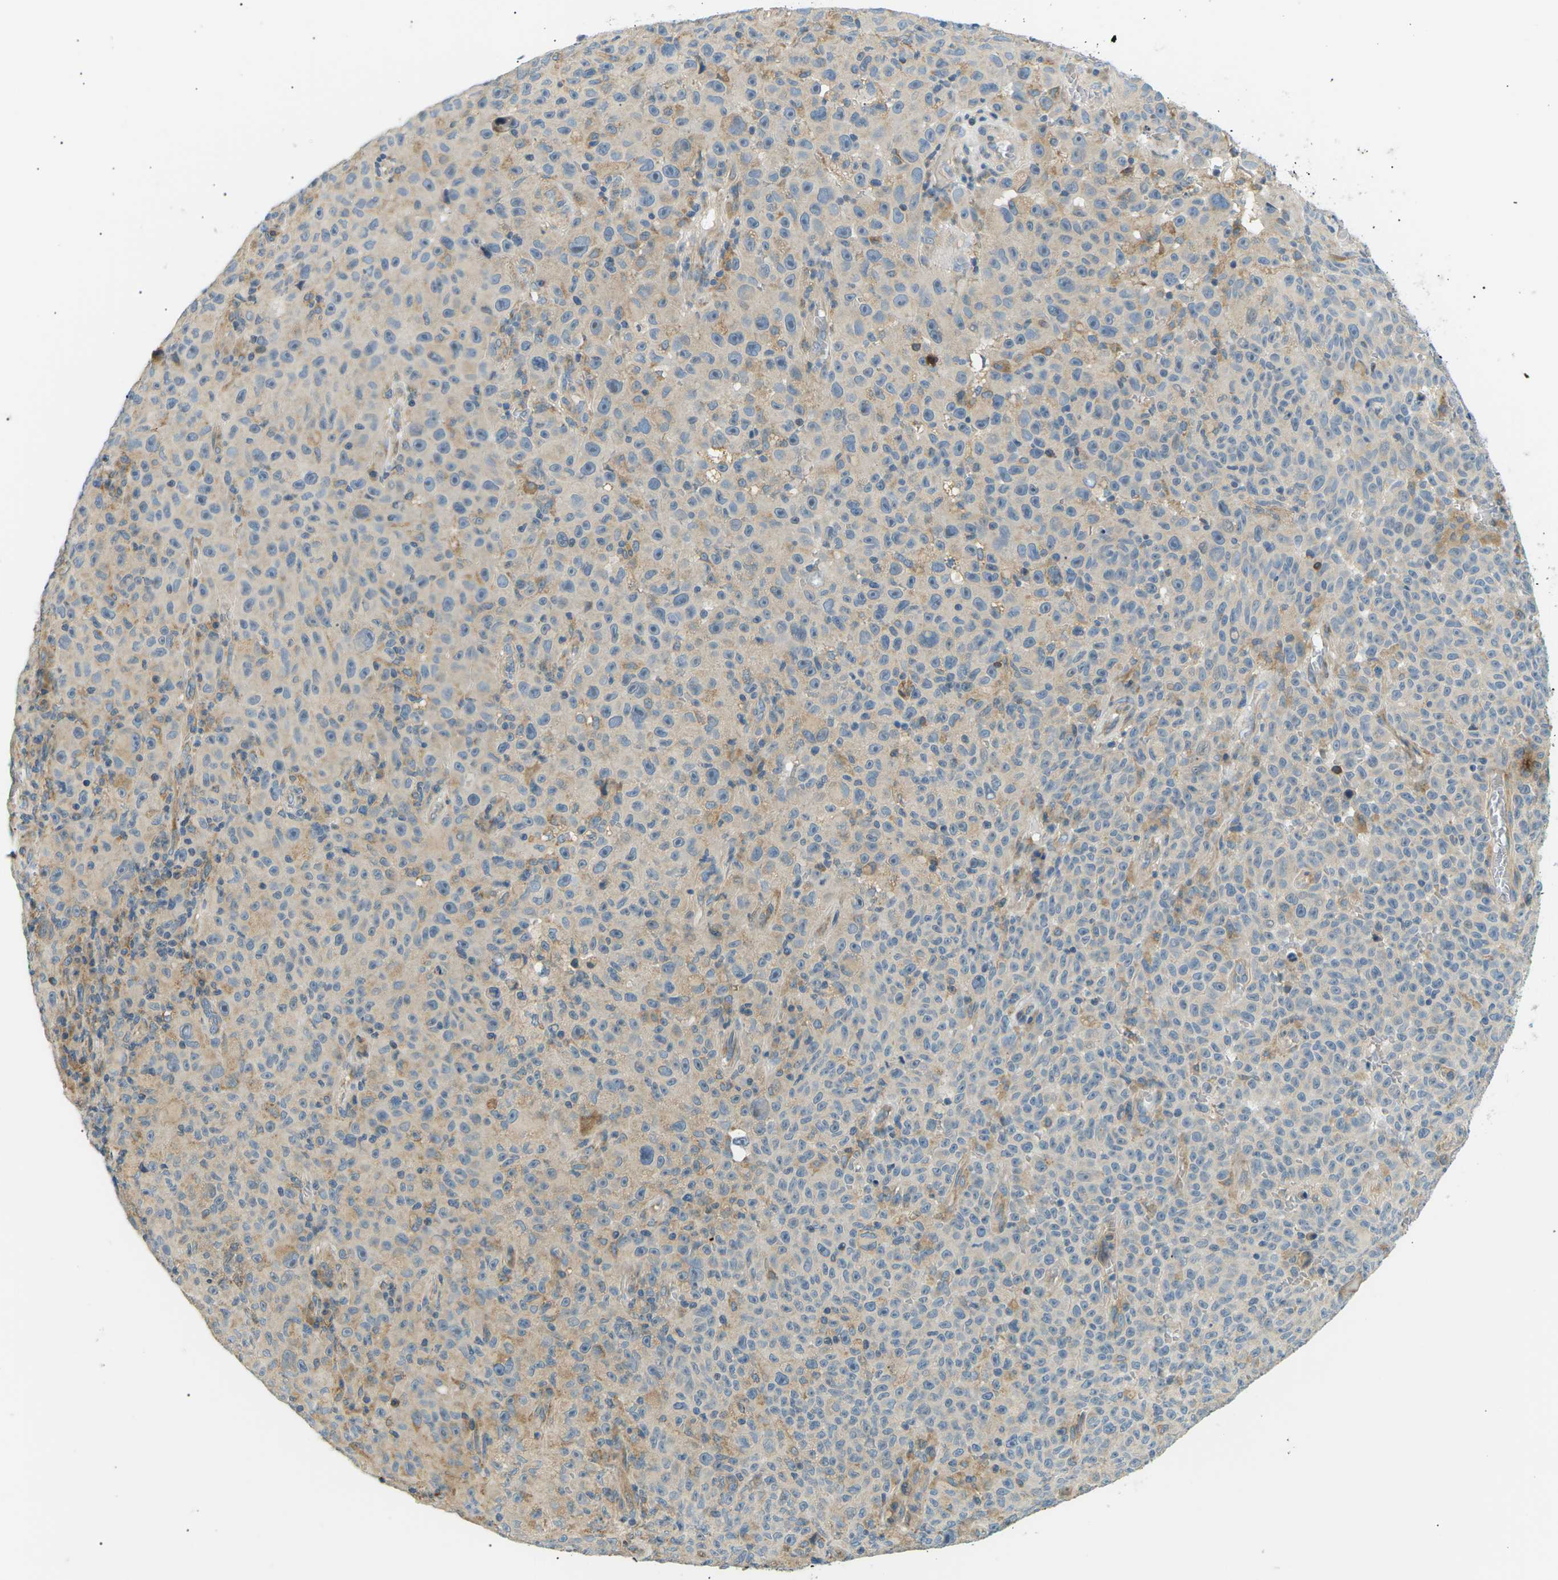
{"staining": {"intensity": "weak", "quantity": "<25%", "location": "cytoplasmic/membranous"}, "tissue": "melanoma", "cell_type": "Tumor cells", "image_type": "cancer", "snomed": [{"axis": "morphology", "description": "Malignant melanoma, NOS"}, {"axis": "topography", "description": "Skin"}], "caption": "Immunohistochemistry (IHC) image of neoplastic tissue: human malignant melanoma stained with DAB (3,3'-diaminobenzidine) demonstrates no significant protein positivity in tumor cells.", "gene": "TBC1D8", "patient": {"sex": "female", "age": 82}}